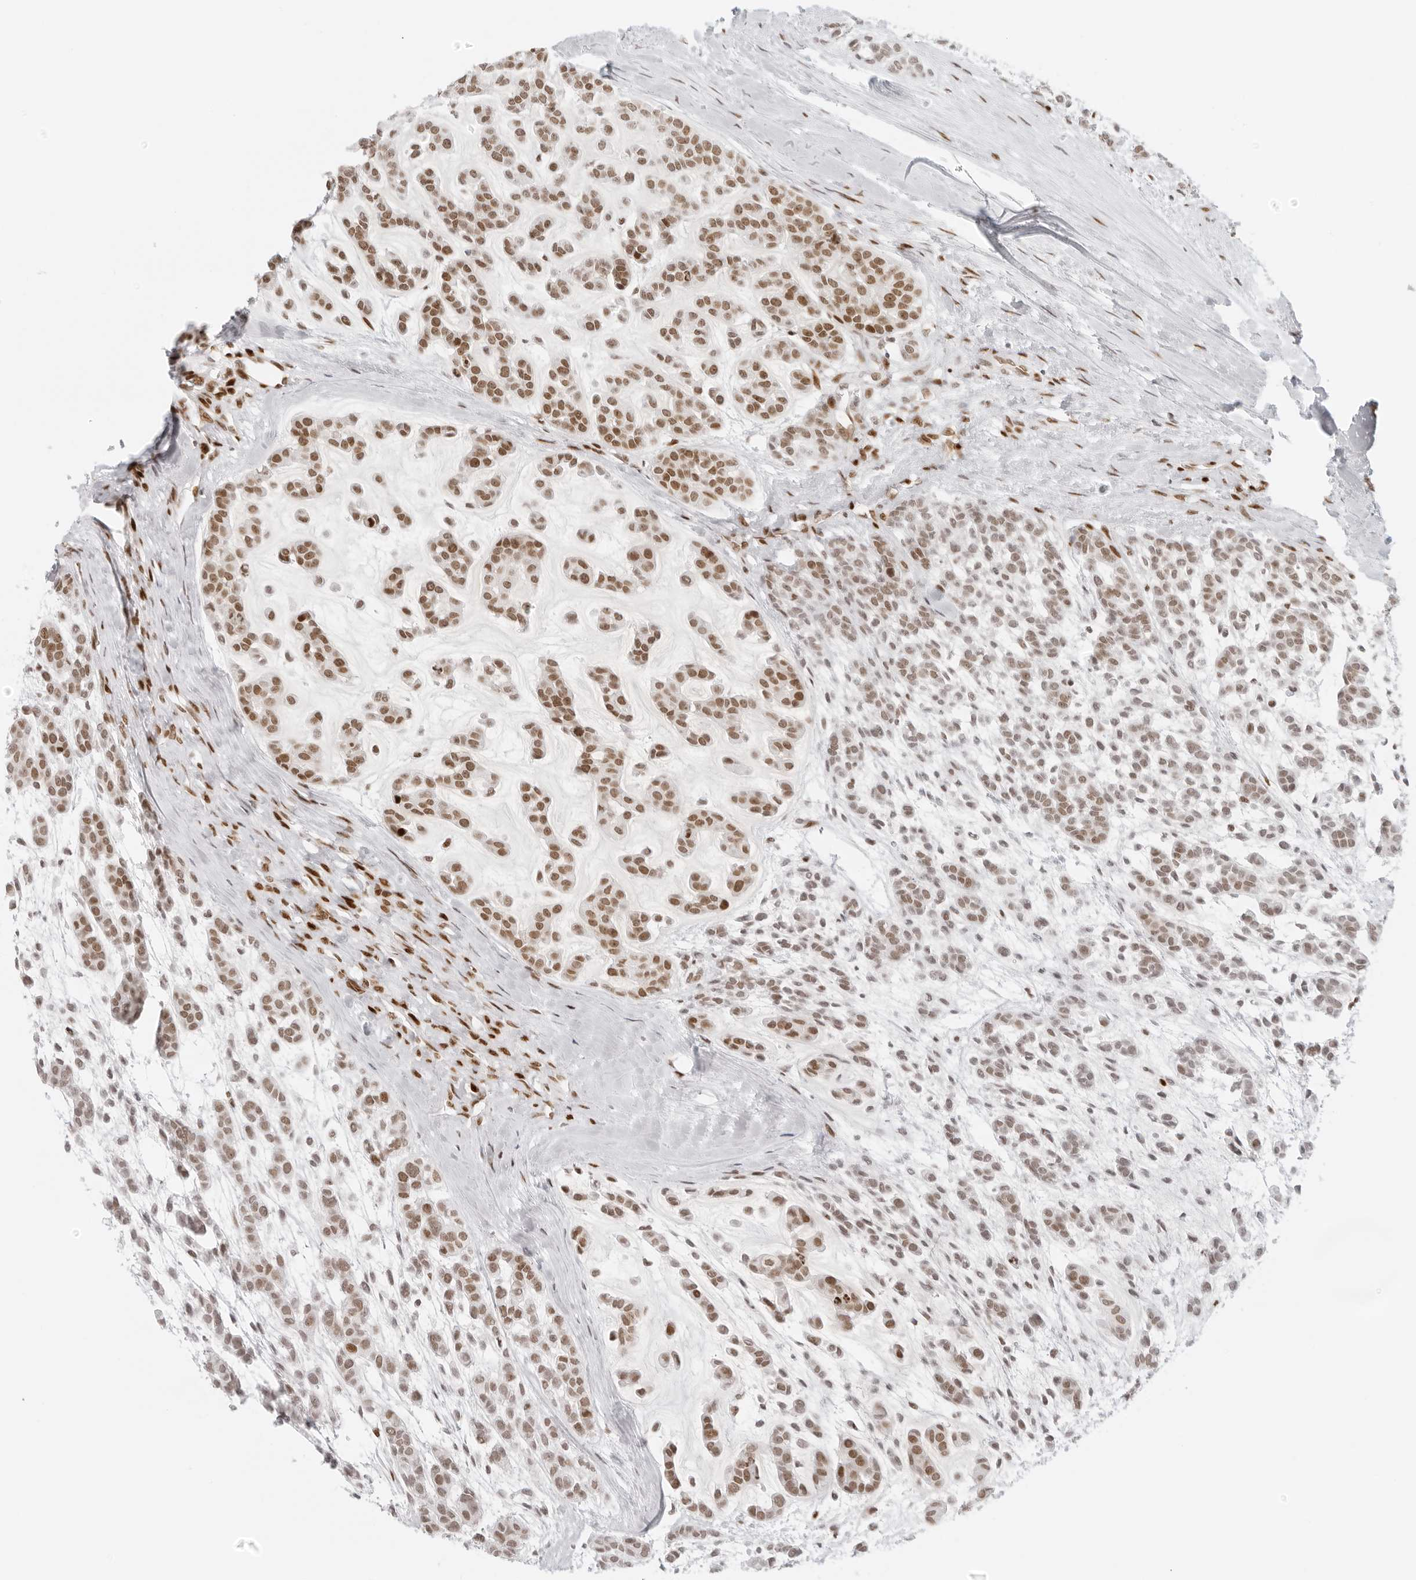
{"staining": {"intensity": "moderate", "quantity": ">75%", "location": "nuclear"}, "tissue": "head and neck cancer", "cell_type": "Tumor cells", "image_type": "cancer", "snomed": [{"axis": "morphology", "description": "Adenocarcinoma, NOS"}, {"axis": "morphology", "description": "Adenoma, NOS"}, {"axis": "topography", "description": "Head-Neck"}], "caption": "Moderate nuclear protein staining is appreciated in approximately >75% of tumor cells in head and neck cancer (adenoma).", "gene": "RCC1", "patient": {"sex": "female", "age": 55}}